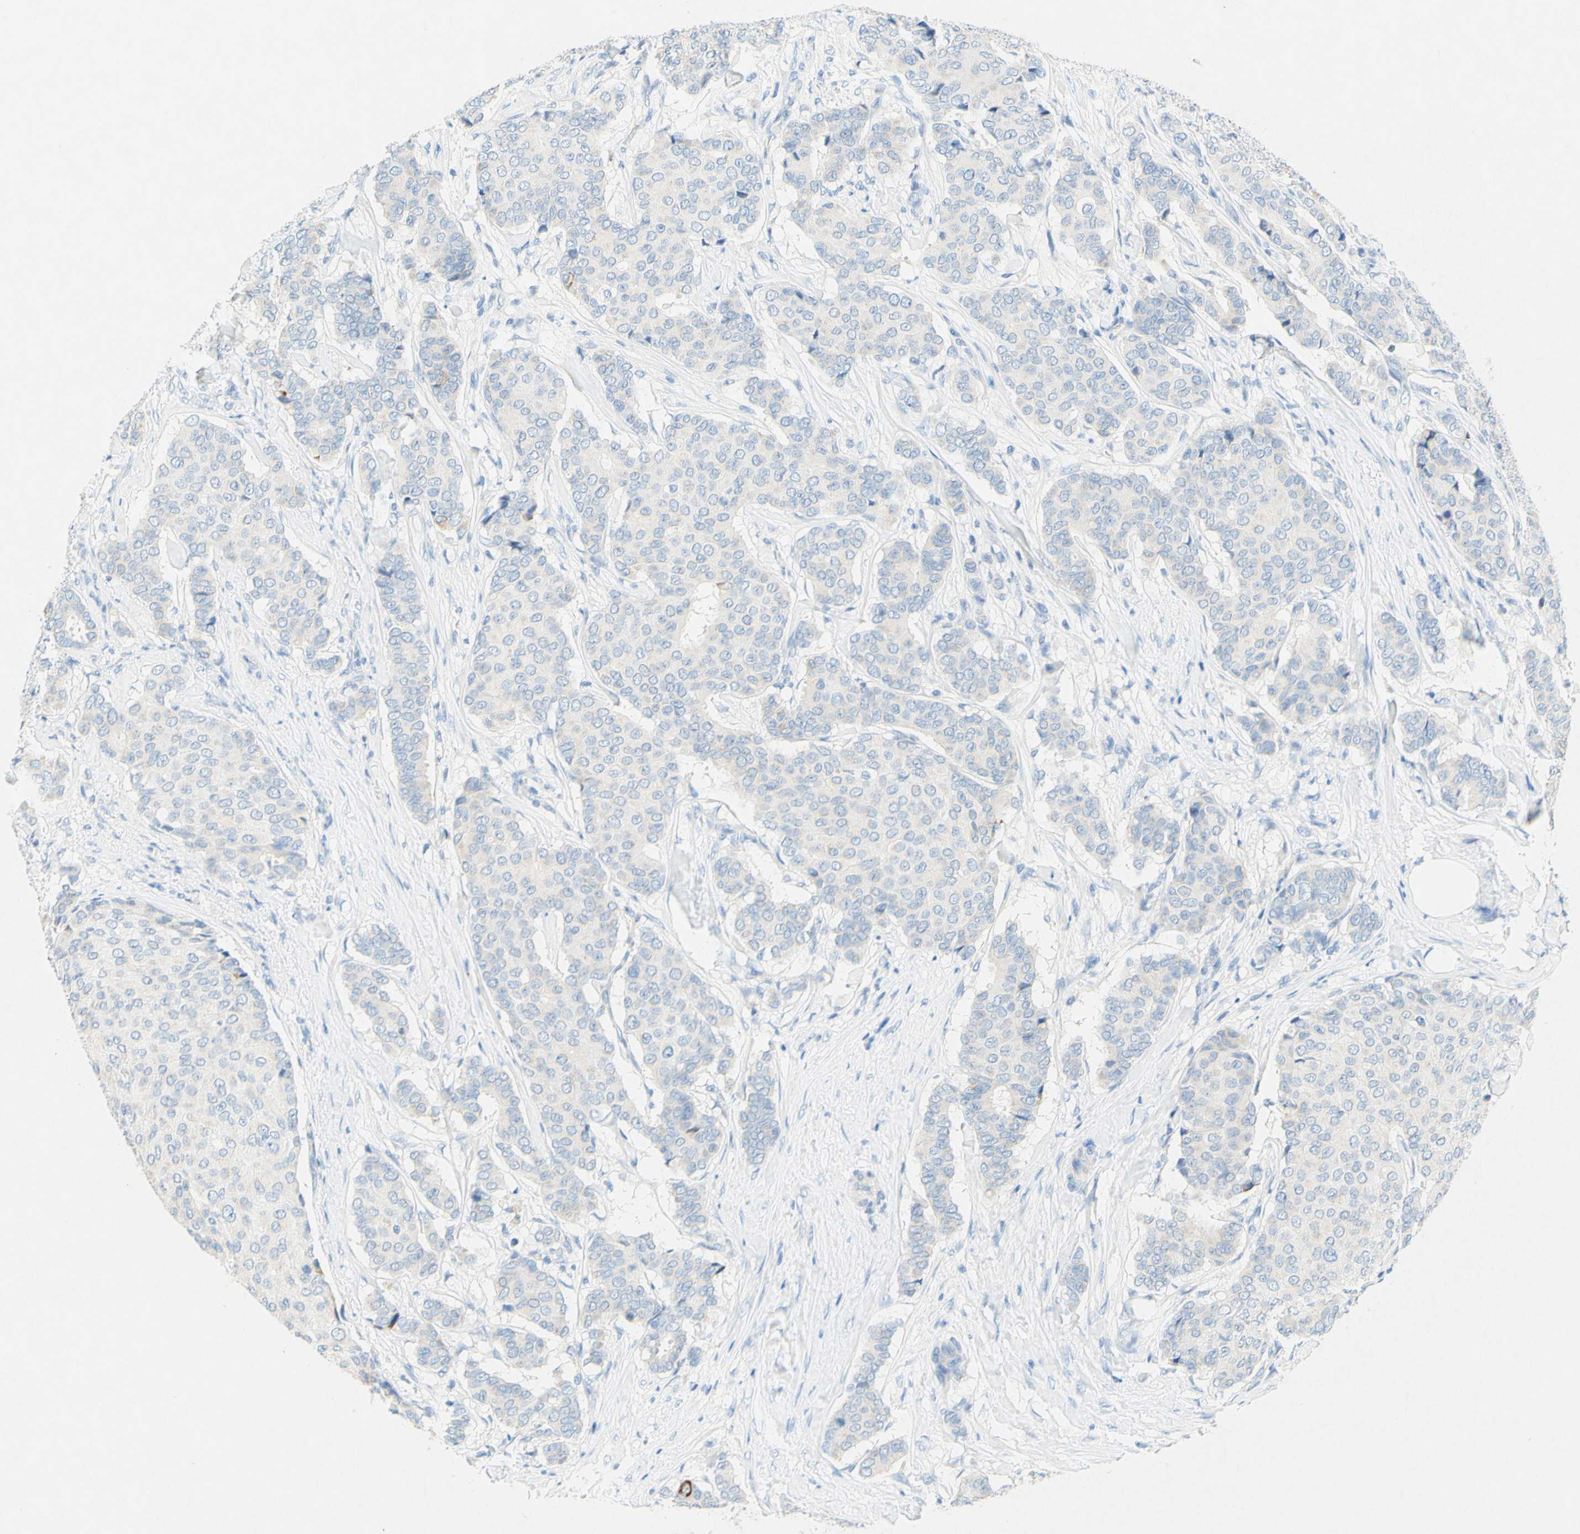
{"staining": {"intensity": "negative", "quantity": "none", "location": "none"}, "tissue": "breast cancer", "cell_type": "Tumor cells", "image_type": "cancer", "snomed": [{"axis": "morphology", "description": "Duct carcinoma"}, {"axis": "topography", "description": "Breast"}], "caption": "A high-resolution photomicrograph shows immunohistochemistry staining of breast invasive ductal carcinoma, which shows no significant staining in tumor cells. (Stains: DAB immunohistochemistry (IHC) with hematoxylin counter stain, Microscopy: brightfield microscopy at high magnification).", "gene": "SLC46A1", "patient": {"sex": "female", "age": 75}}